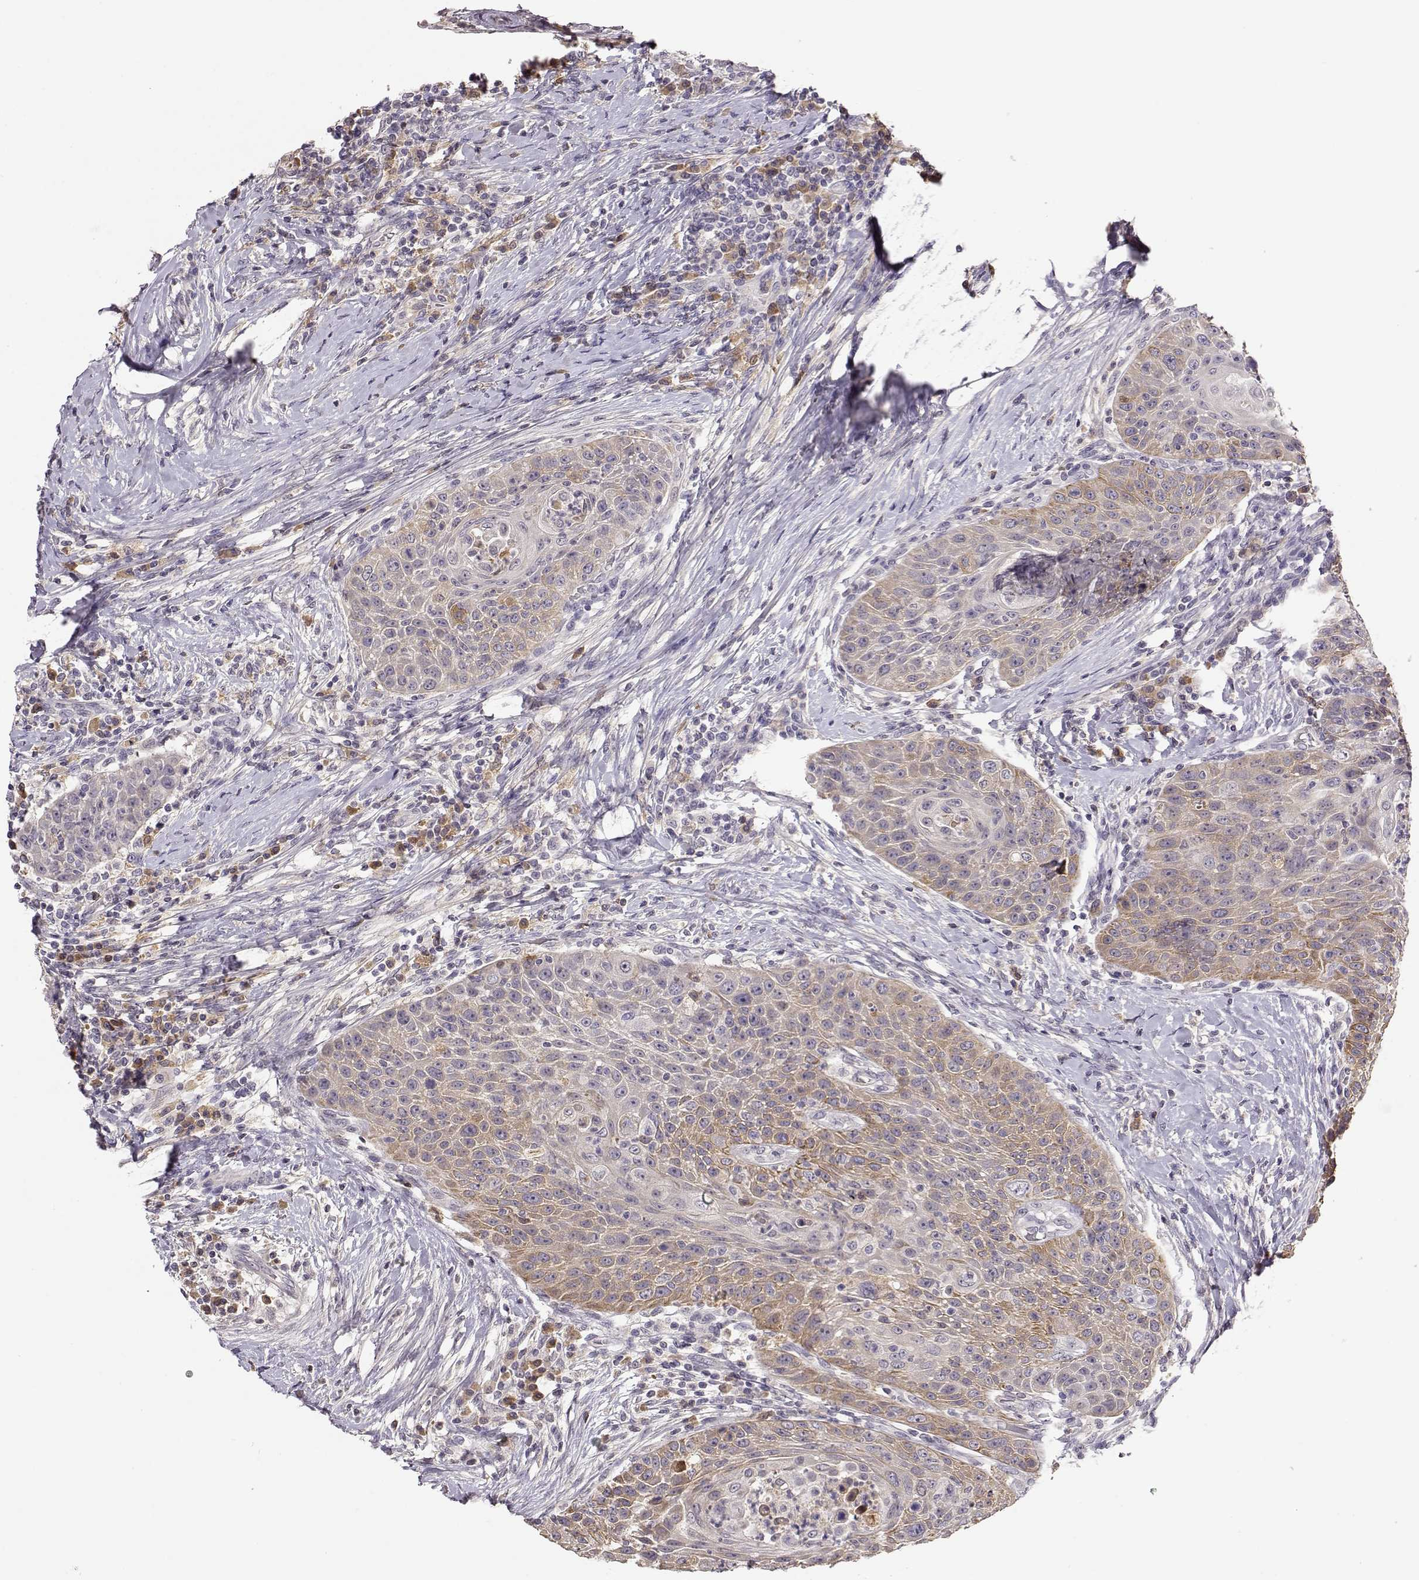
{"staining": {"intensity": "moderate", "quantity": "<25%", "location": "cytoplasmic/membranous"}, "tissue": "head and neck cancer", "cell_type": "Tumor cells", "image_type": "cancer", "snomed": [{"axis": "morphology", "description": "Squamous cell carcinoma, NOS"}, {"axis": "topography", "description": "Head-Neck"}], "caption": "Protein staining by immunohistochemistry shows moderate cytoplasmic/membranous staining in approximately <25% of tumor cells in head and neck squamous cell carcinoma.", "gene": "TACR1", "patient": {"sex": "male", "age": 69}}